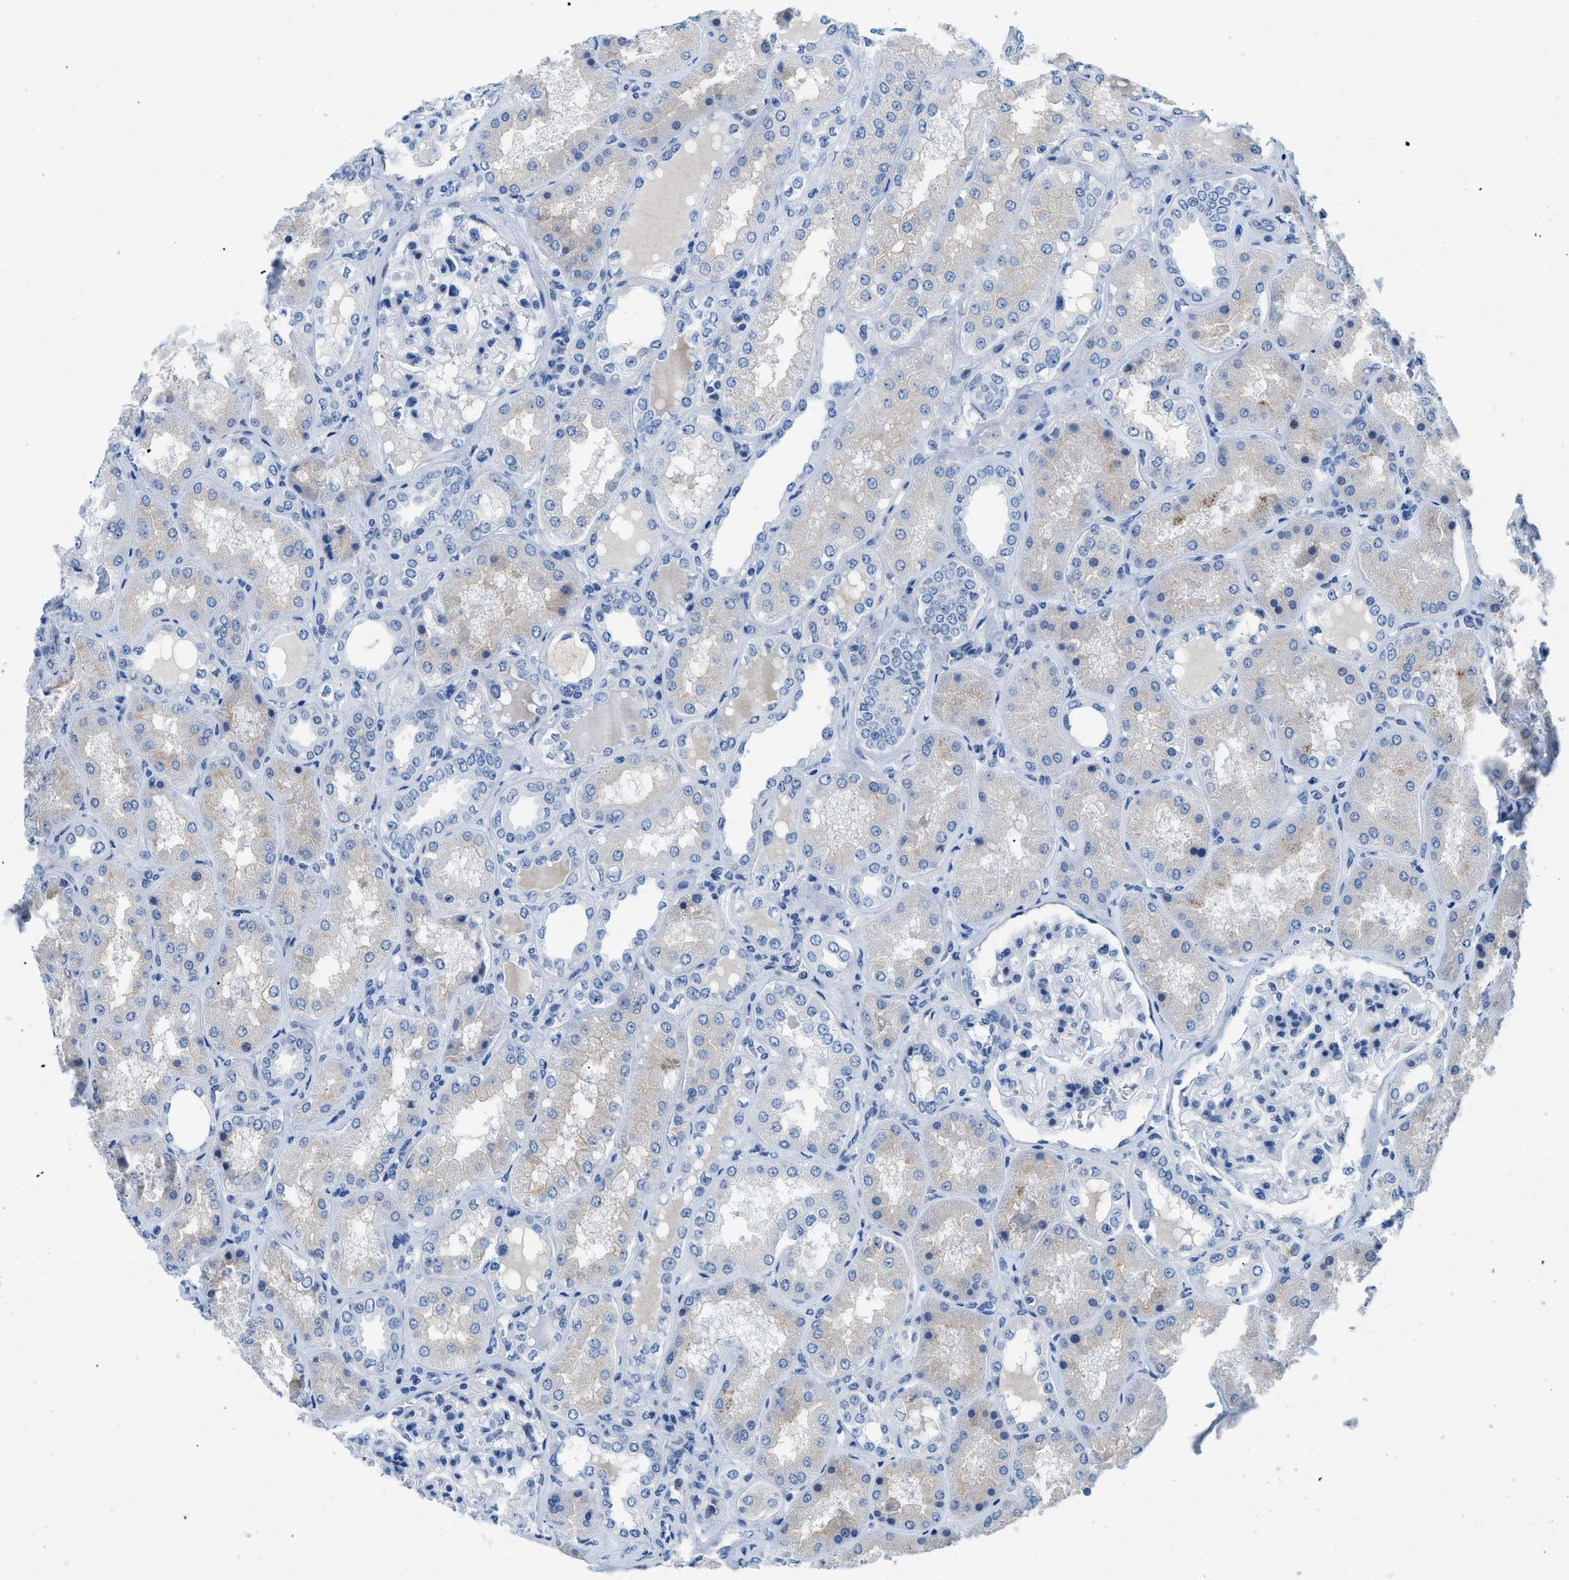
{"staining": {"intensity": "negative", "quantity": "none", "location": "none"}, "tissue": "kidney", "cell_type": "Cells in glomeruli", "image_type": "normal", "snomed": [{"axis": "morphology", "description": "Normal tissue, NOS"}, {"axis": "topography", "description": "Kidney"}], "caption": "IHC micrograph of normal kidney: kidney stained with DAB exhibits no significant protein positivity in cells in glomeruli.", "gene": "MBL2", "patient": {"sex": "female", "age": 56}}